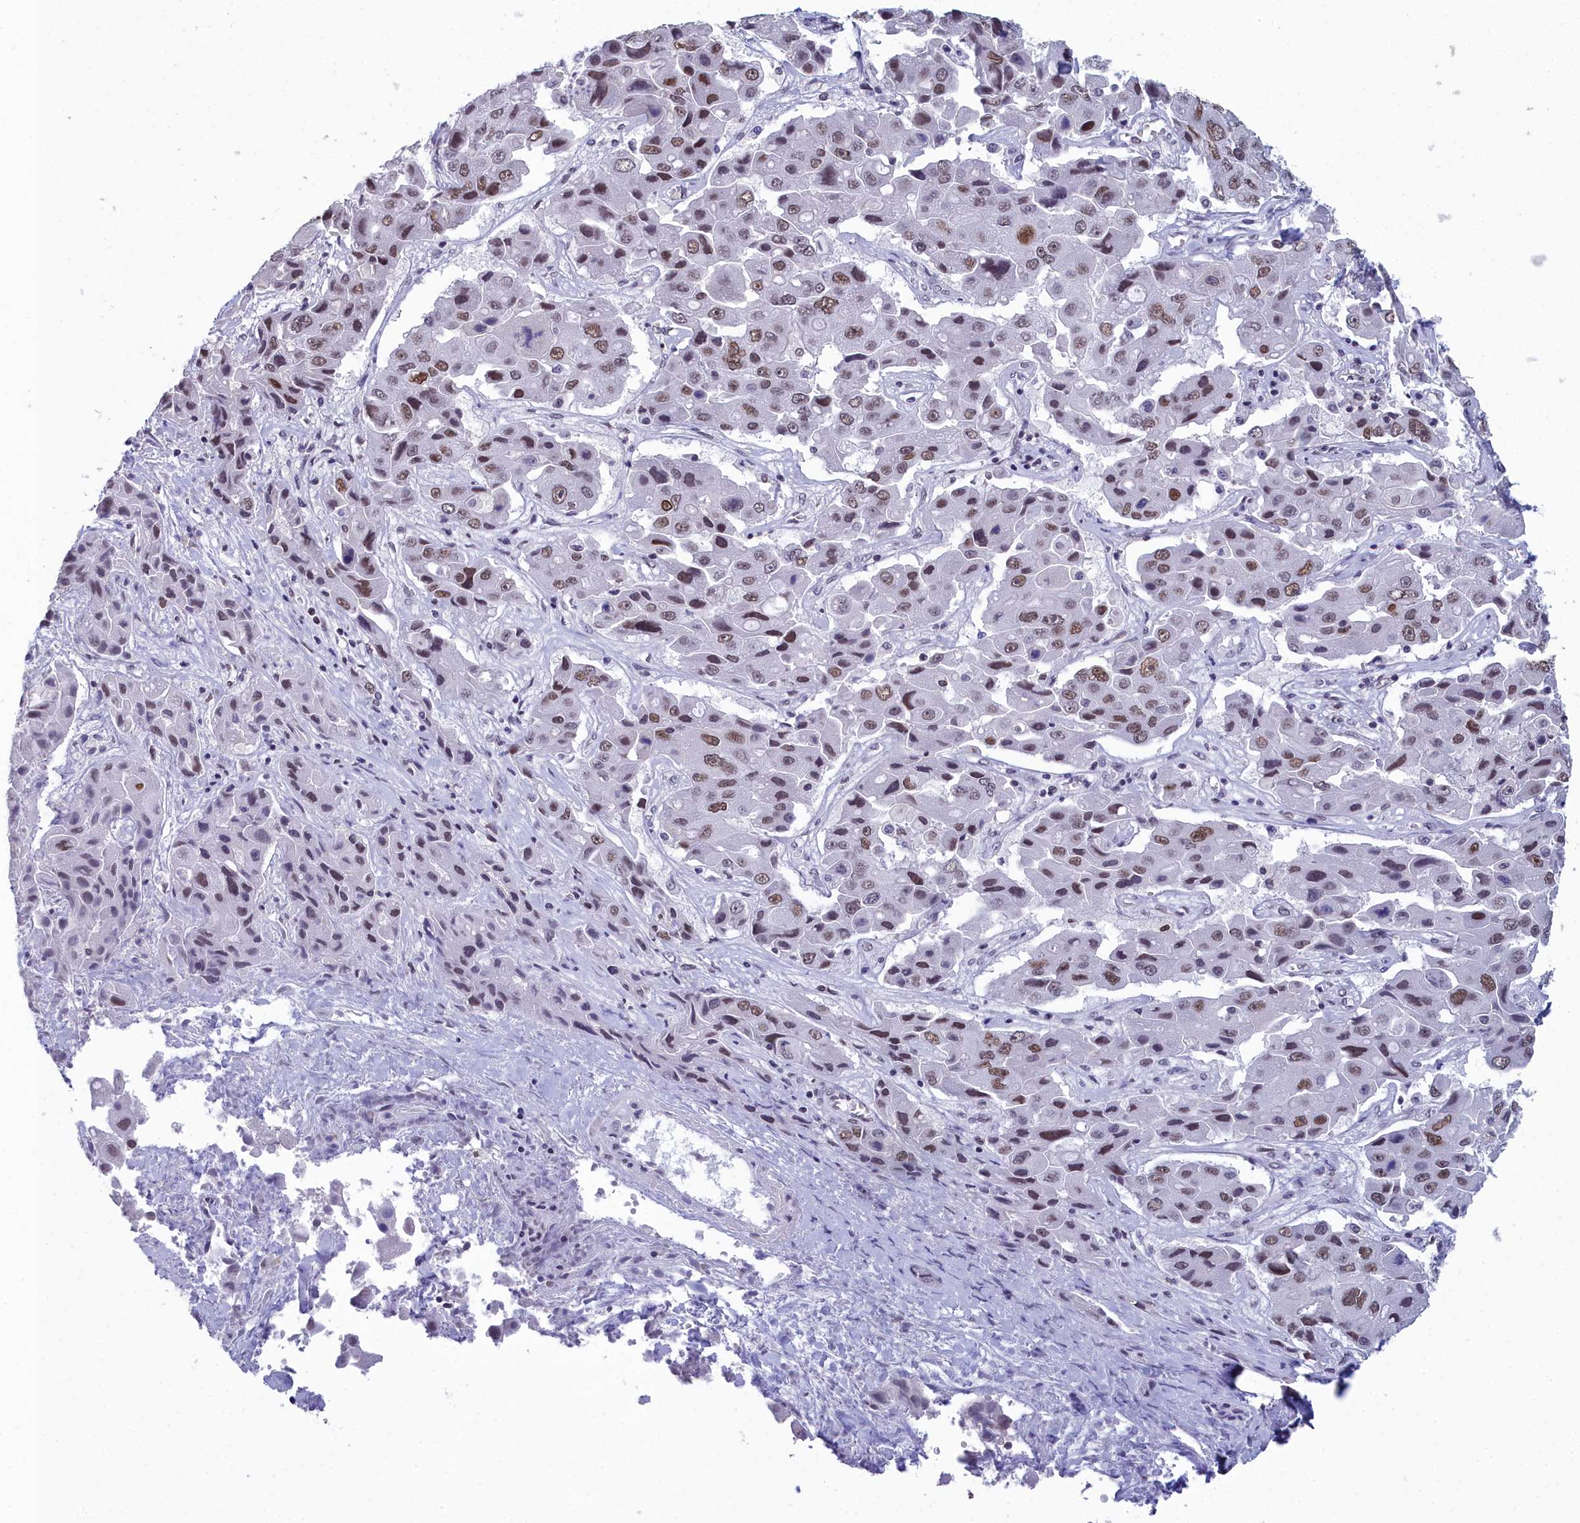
{"staining": {"intensity": "moderate", "quantity": ">75%", "location": "nuclear"}, "tissue": "liver cancer", "cell_type": "Tumor cells", "image_type": "cancer", "snomed": [{"axis": "morphology", "description": "Cholangiocarcinoma"}, {"axis": "topography", "description": "Liver"}], "caption": "A brown stain labels moderate nuclear staining of a protein in human liver cancer tumor cells.", "gene": "CCDC97", "patient": {"sex": "male", "age": 67}}